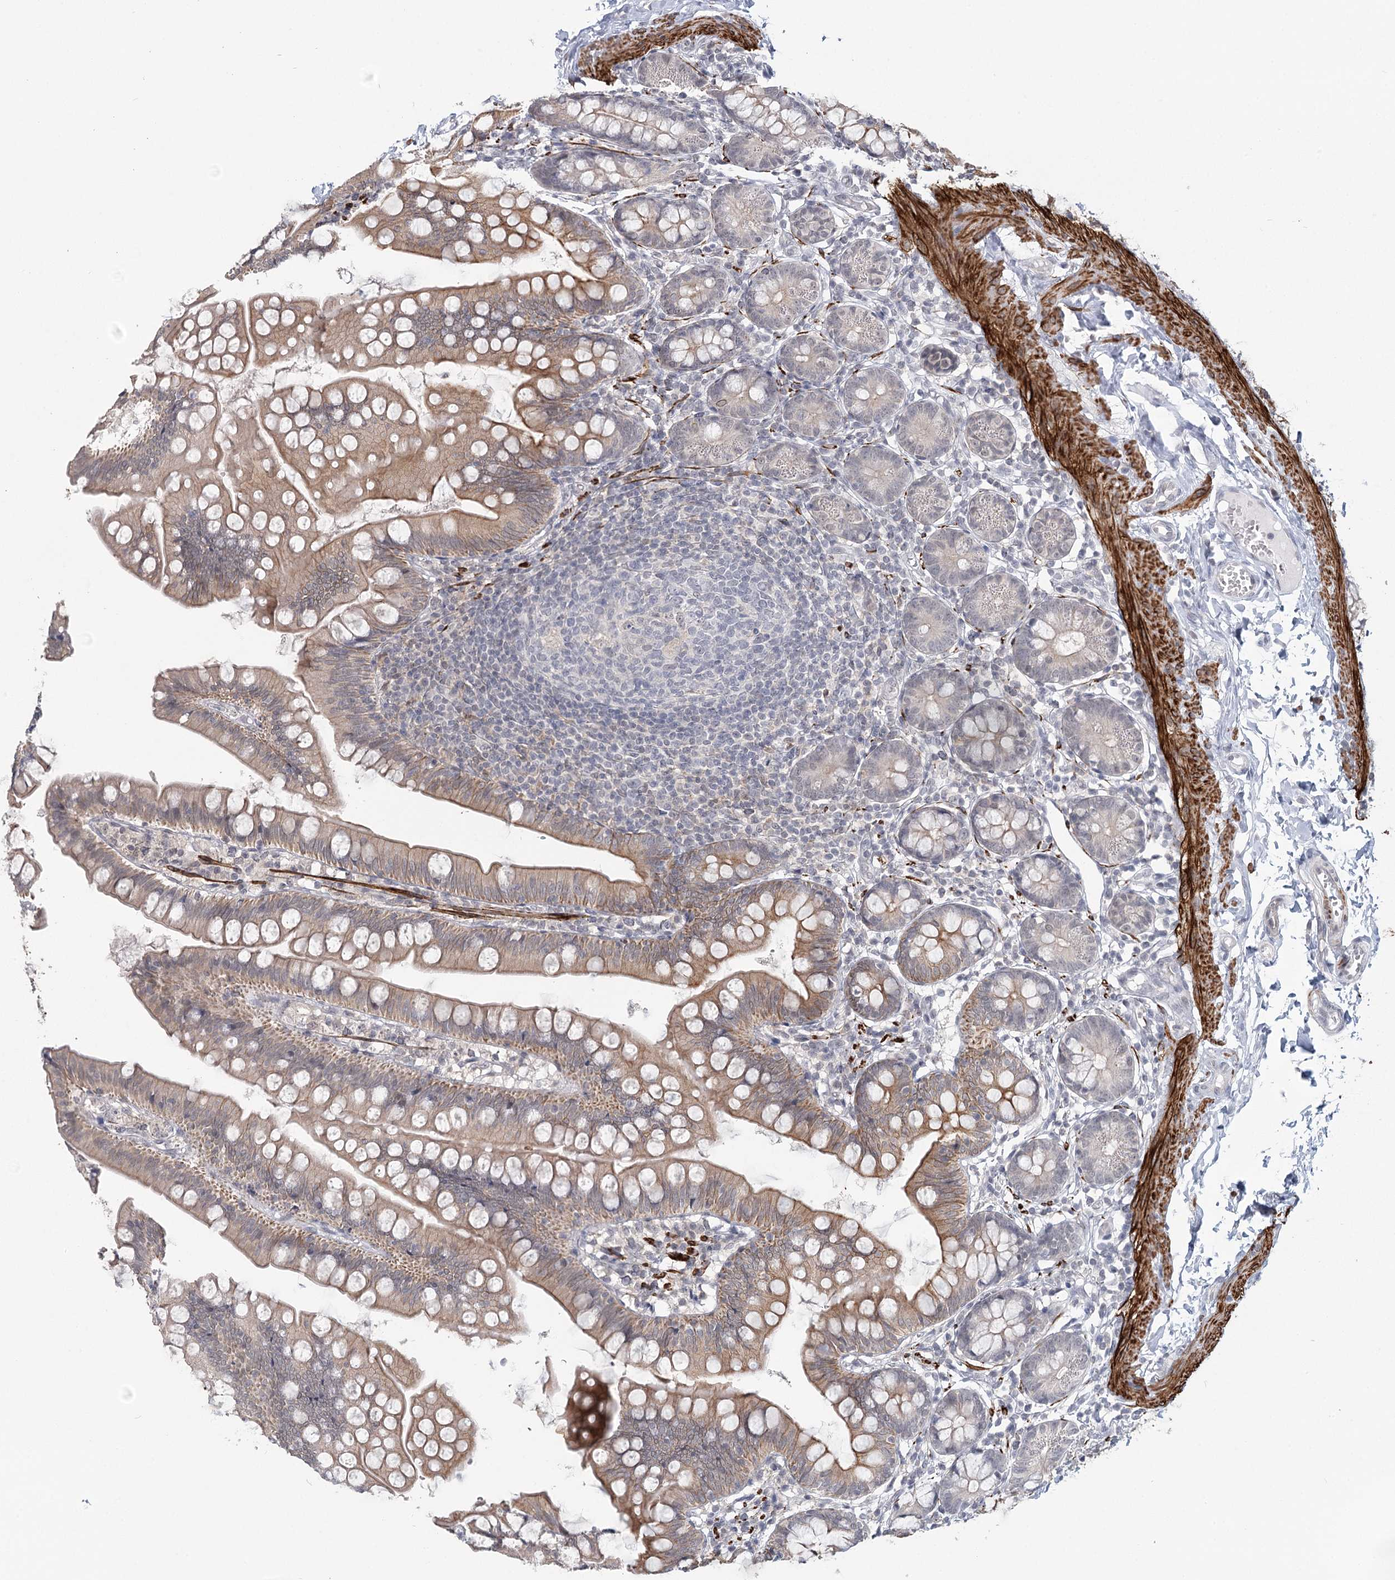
{"staining": {"intensity": "moderate", "quantity": ">75%", "location": "cytoplasmic/membranous"}, "tissue": "small intestine", "cell_type": "Glandular cells", "image_type": "normal", "snomed": [{"axis": "morphology", "description": "Normal tissue, NOS"}, {"axis": "topography", "description": "Small intestine"}], "caption": "Immunohistochemistry (IHC) of normal small intestine exhibits medium levels of moderate cytoplasmic/membranous staining in about >75% of glandular cells.", "gene": "TMEM70", "patient": {"sex": "male", "age": 7}}